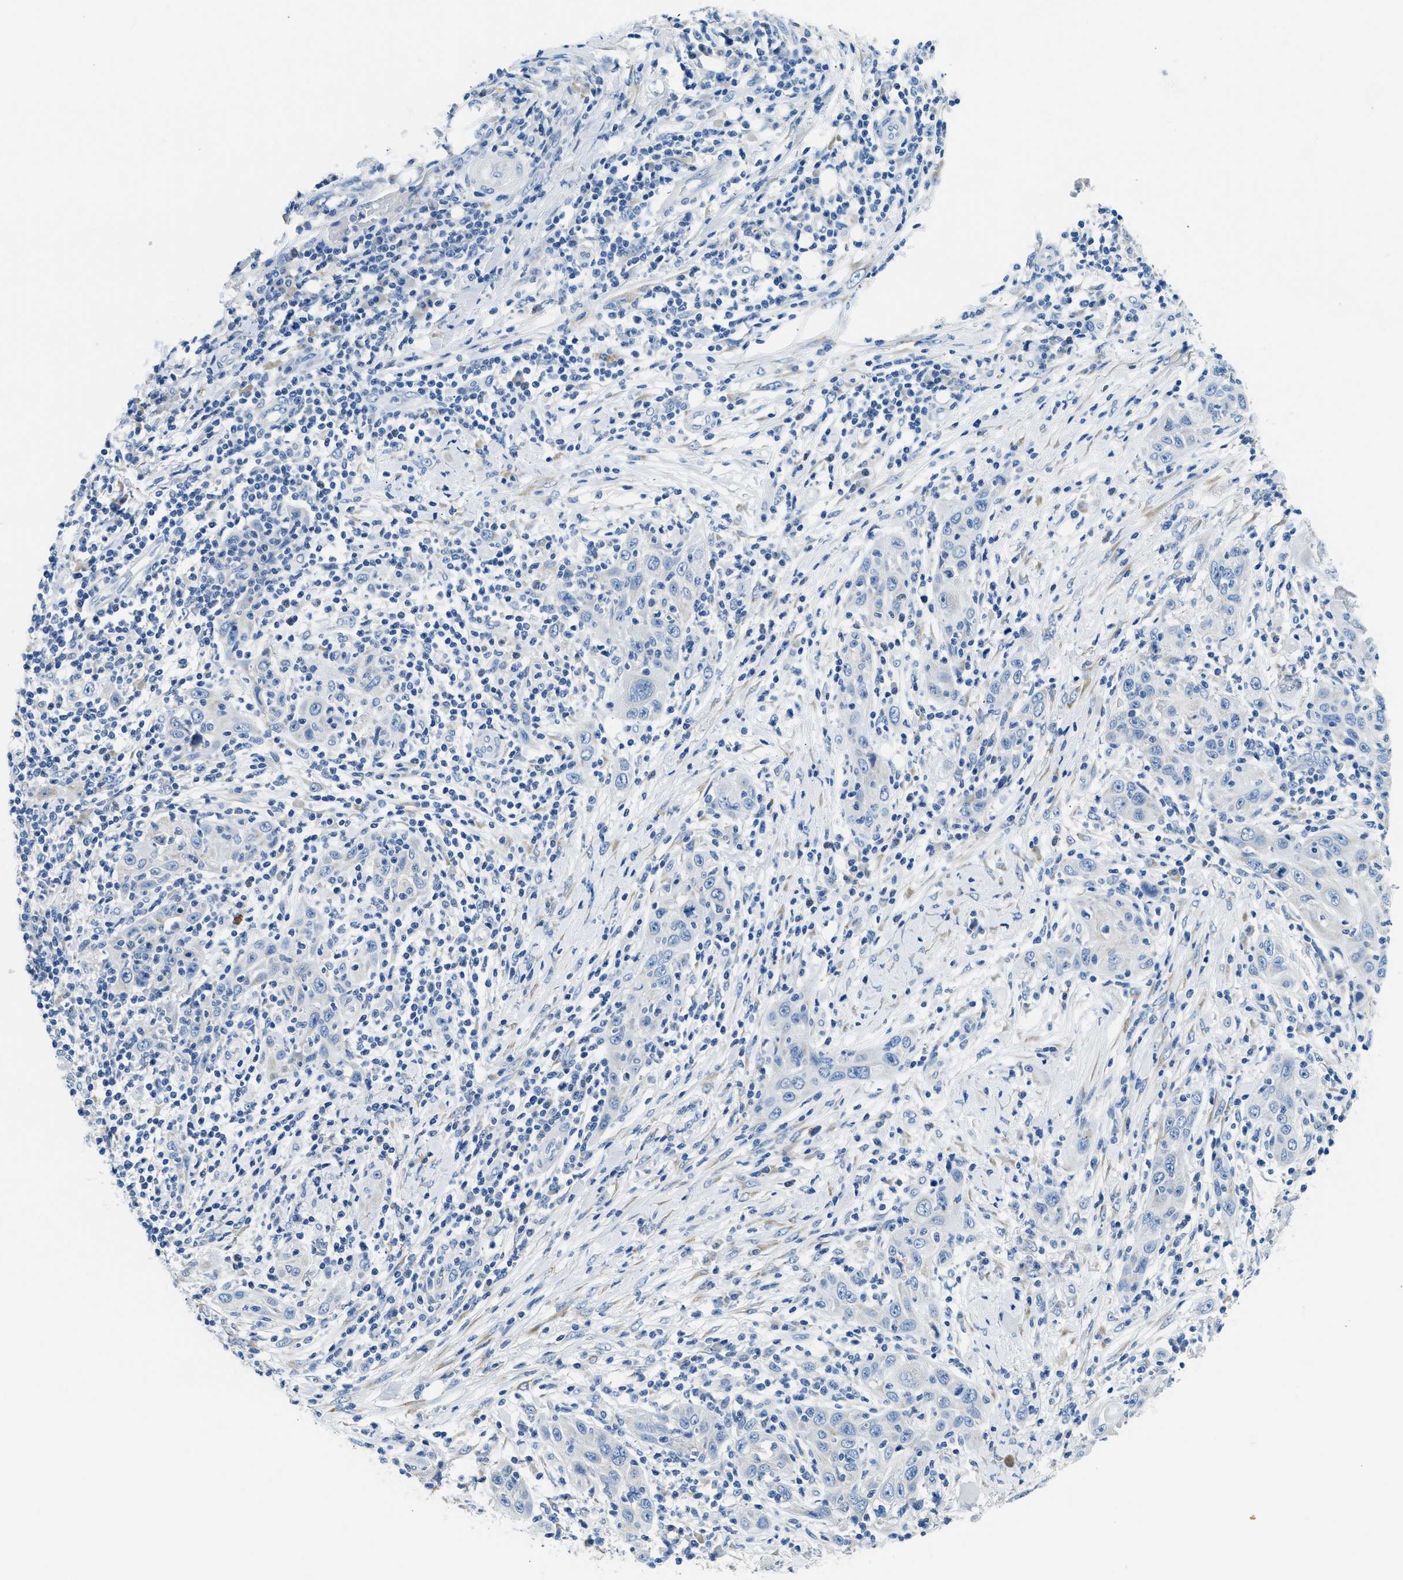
{"staining": {"intensity": "negative", "quantity": "none", "location": "none"}, "tissue": "skin cancer", "cell_type": "Tumor cells", "image_type": "cancer", "snomed": [{"axis": "morphology", "description": "Squamous cell carcinoma, NOS"}, {"axis": "topography", "description": "Skin"}], "caption": "The image reveals no staining of tumor cells in skin cancer (squamous cell carcinoma). Nuclei are stained in blue.", "gene": "CLDN18", "patient": {"sex": "female", "age": 88}}